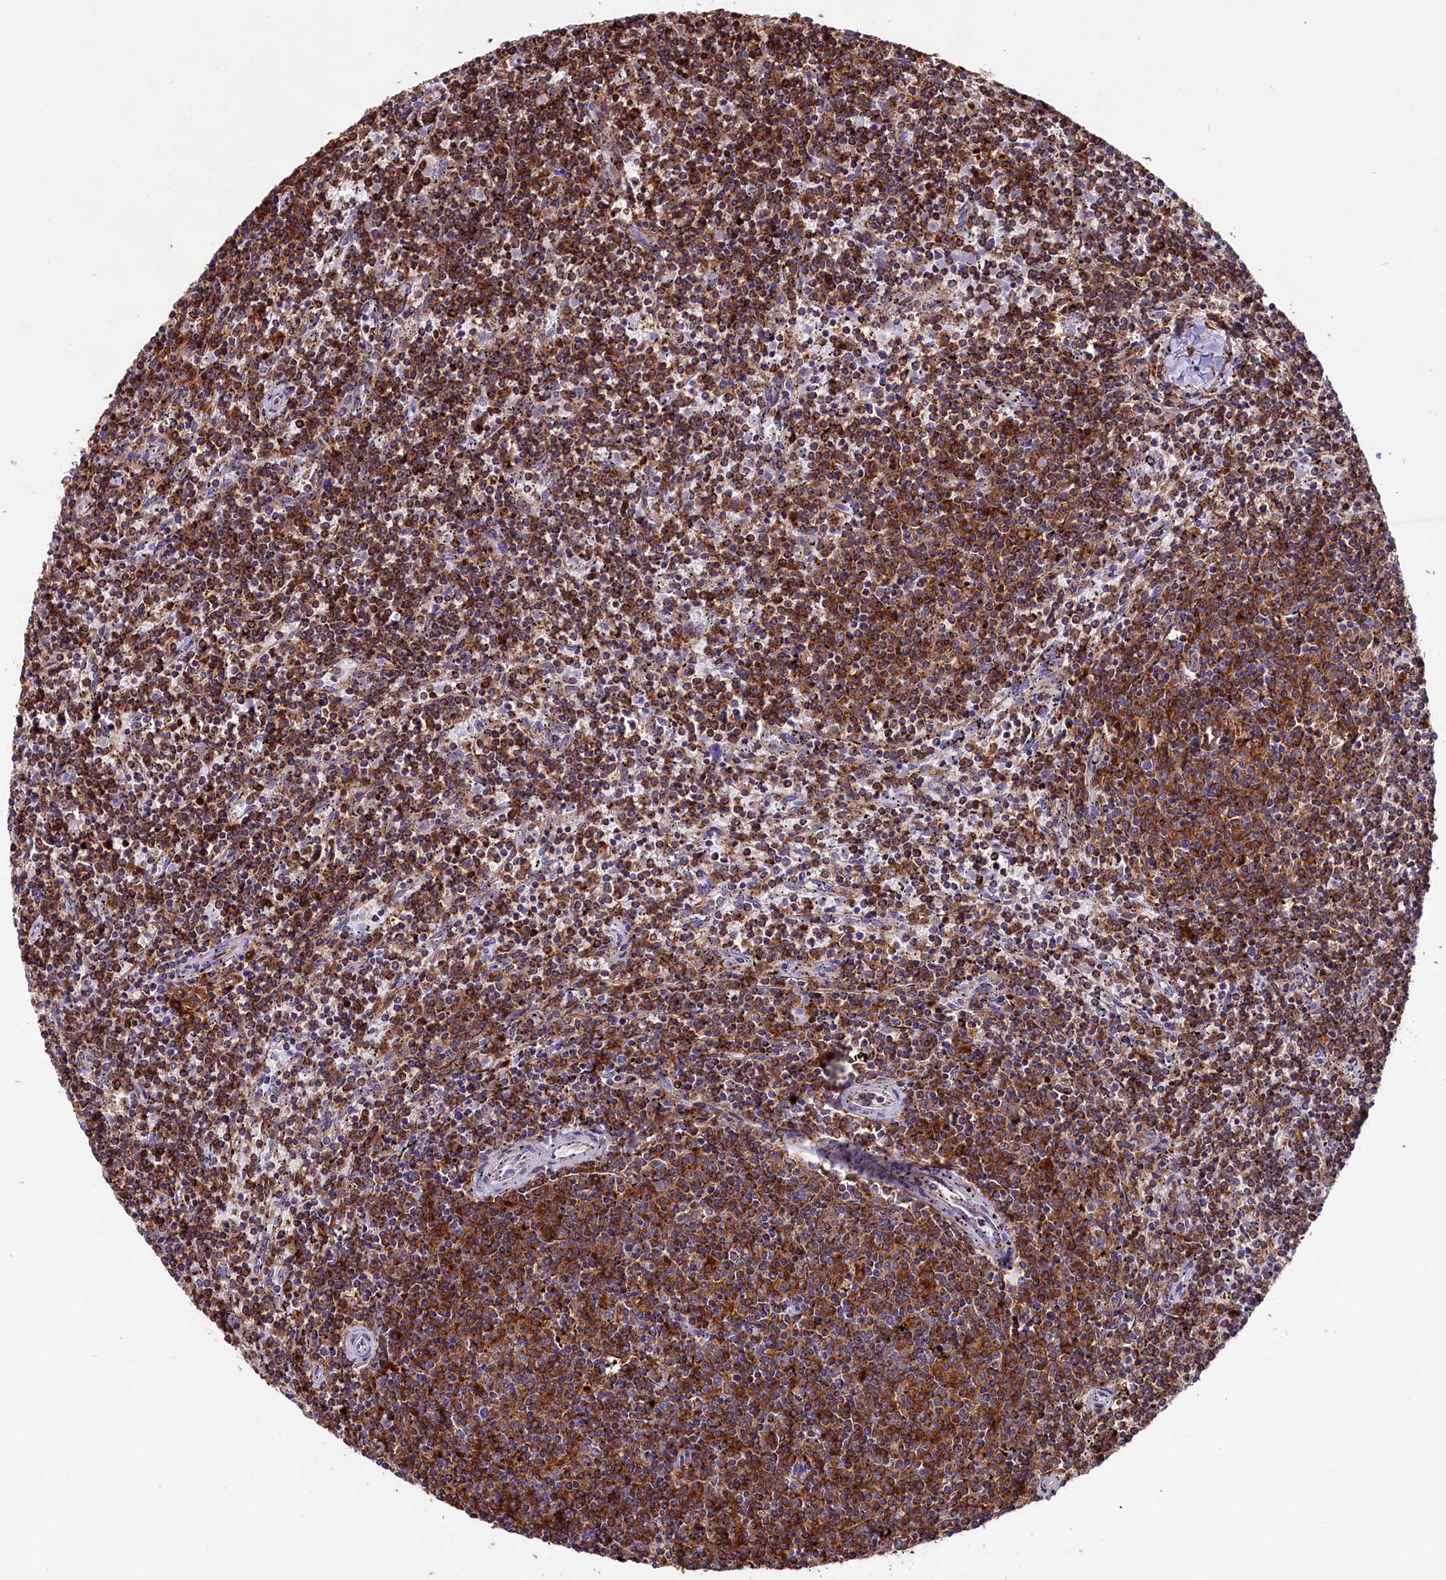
{"staining": {"intensity": "moderate", "quantity": ">75%", "location": "cytoplasmic/membranous"}, "tissue": "lymphoma", "cell_type": "Tumor cells", "image_type": "cancer", "snomed": [{"axis": "morphology", "description": "Malignant lymphoma, non-Hodgkin's type, Low grade"}, {"axis": "topography", "description": "Spleen"}], "caption": "A histopathology image showing moderate cytoplasmic/membranous positivity in approximately >75% of tumor cells in lymphoma, as visualized by brown immunohistochemical staining.", "gene": "IL20RA", "patient": {"sex": "female", "age": 50}}